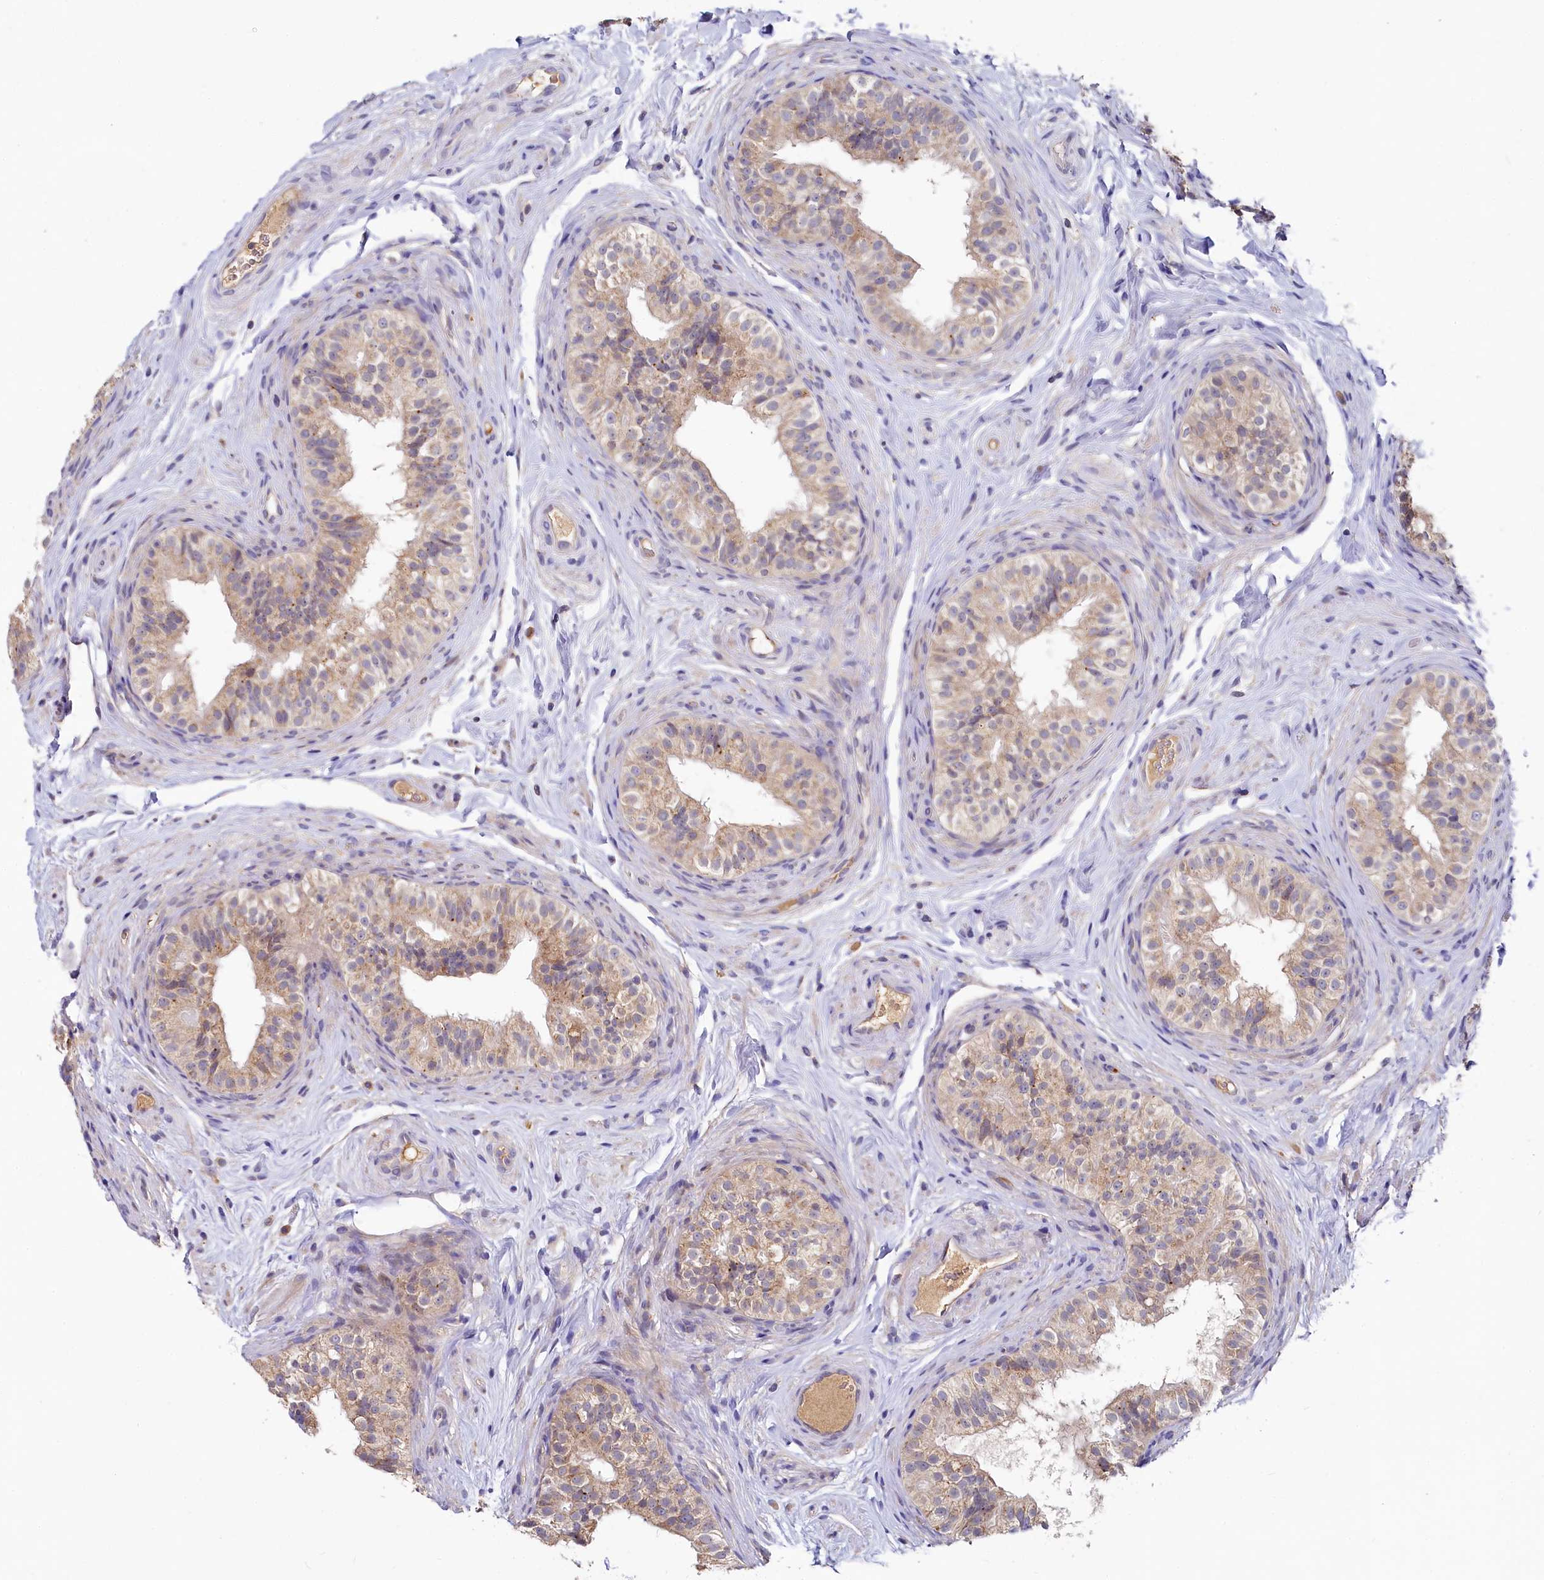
{"staining": {"intensity": "weak", "quantity": ">75%", "location": "cytoplasmic/membranous"}, "tissue": "epididymis", "cell_type": "Glandular cells", "image_type": "normal", "snomed": [{"axis": "morphology", "description": "Normal tissue, NOS"}, {"axis": "topography", "description": "Epididymis"}], "caption": "Epididymis stained with immunohistochemistry (IHC) shows weak cytoplasmic/membranous staining in about >75% of glandular cells. The protein of interest is stained brown, and the nuclei are stained in blue (DAB (3,3'-diaminobenzidine) IHC with brightfield microscopy, high magnification).", "gene": "SPINK9", "patient": {"sex": "male", "age": 49}}